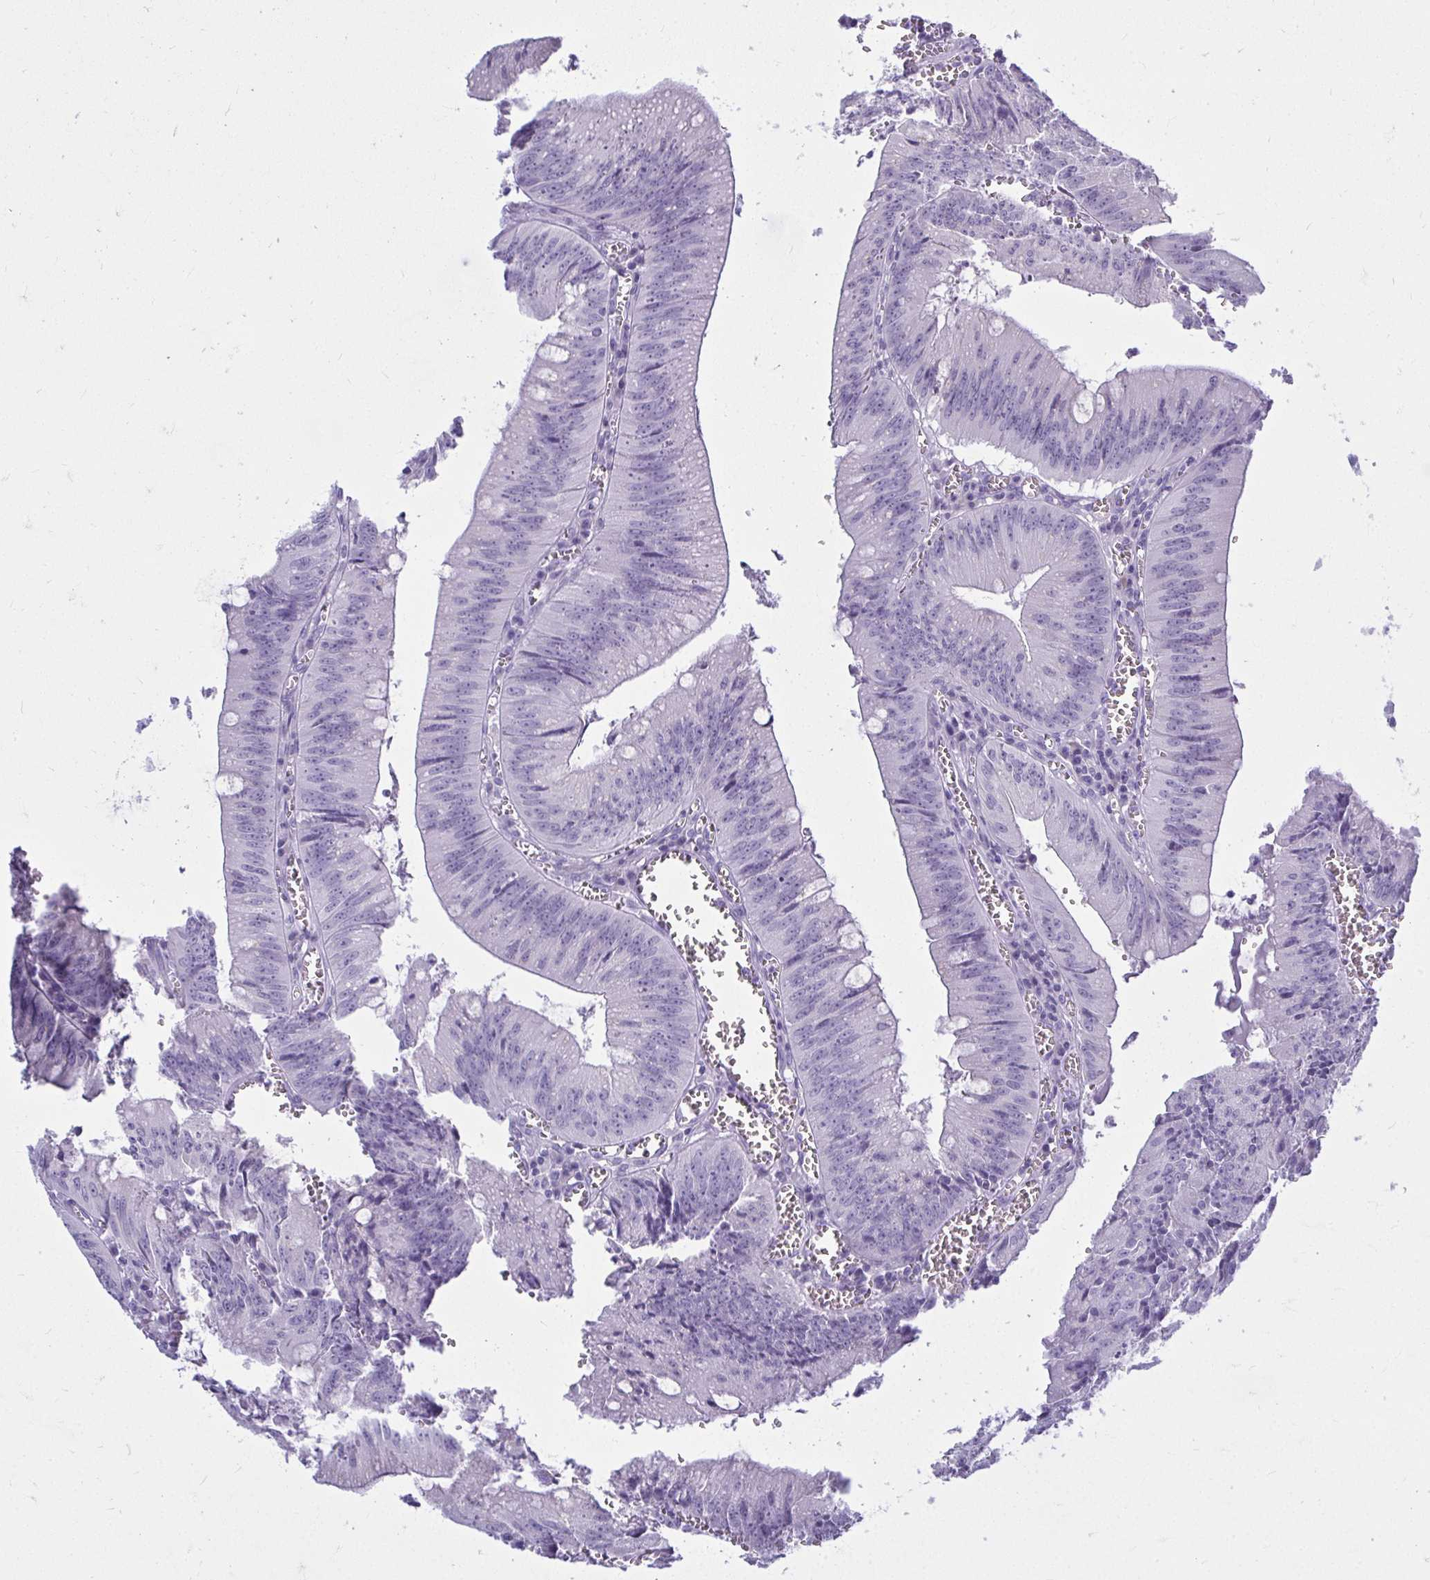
{"staining": {"intensity": "negative", "quantity": "none", "location": "none"}, "tissue": "colorectal cancer", "cell_type": "Tumor cells", "image_type": "cancer", "snomed": [{"axis": "morphology", "description": "Adenocarcinoma, NOS"}, {"axis": "topography", "description": "Rectum"}], "caption": "Immunohistochemical staining of human adenocarcinoma (colorectal) exhibits no significant staining in tumor cells. The staining was performed using DAB to visualize the protein expression in brown, while the nuclei were stained in blue with hematoxylin (Magnification: 20x).", "gene": "QDPR", "patient": {"sex": "female", "age": 81}}